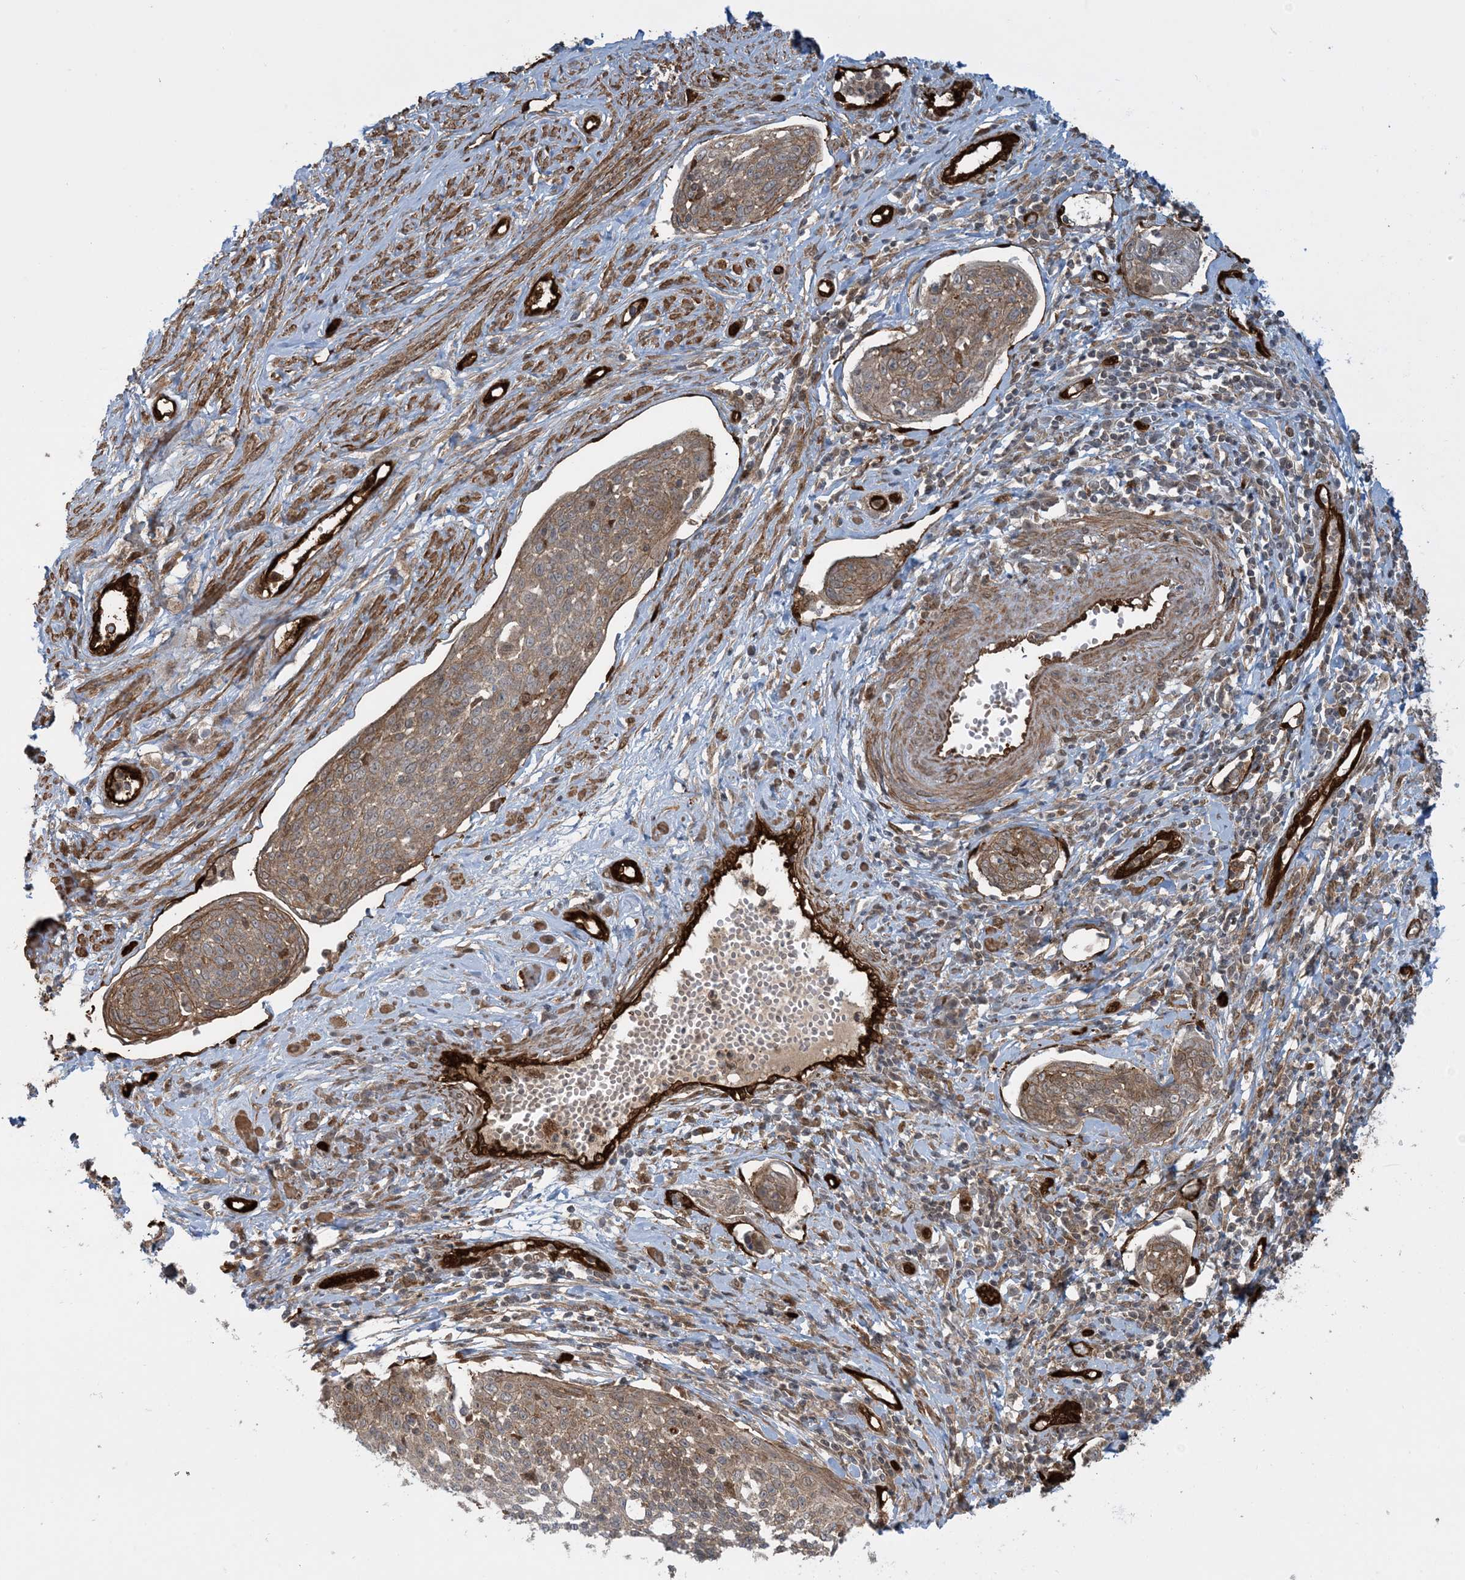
{"staining": {"intensity": "moderate", "quantity": ">75%", "location": "cytoplasmic/membranous"}, "tissue": "cervical cancer", "cell_type": "Tumor cells", "image_type": "cancer", "snomed": [{"axis": "morphology", "description": "Squamous cell carcinoma, NOS"}, {"axis": "topography", "description": "Cervix"}], "caption": "Squamous cell carcinoma (cervical) was stained to show a protein in brown. There is medium levels of moderate cytoplasmic/membranous expression in about >75% of tumor cells. (Stains: DAB in brown, nuclei in blue, Microscopy: brightfield microscopy at high magnification).", "gene": "PPM1F", "patient": {"sex": "female", "age": 34}}